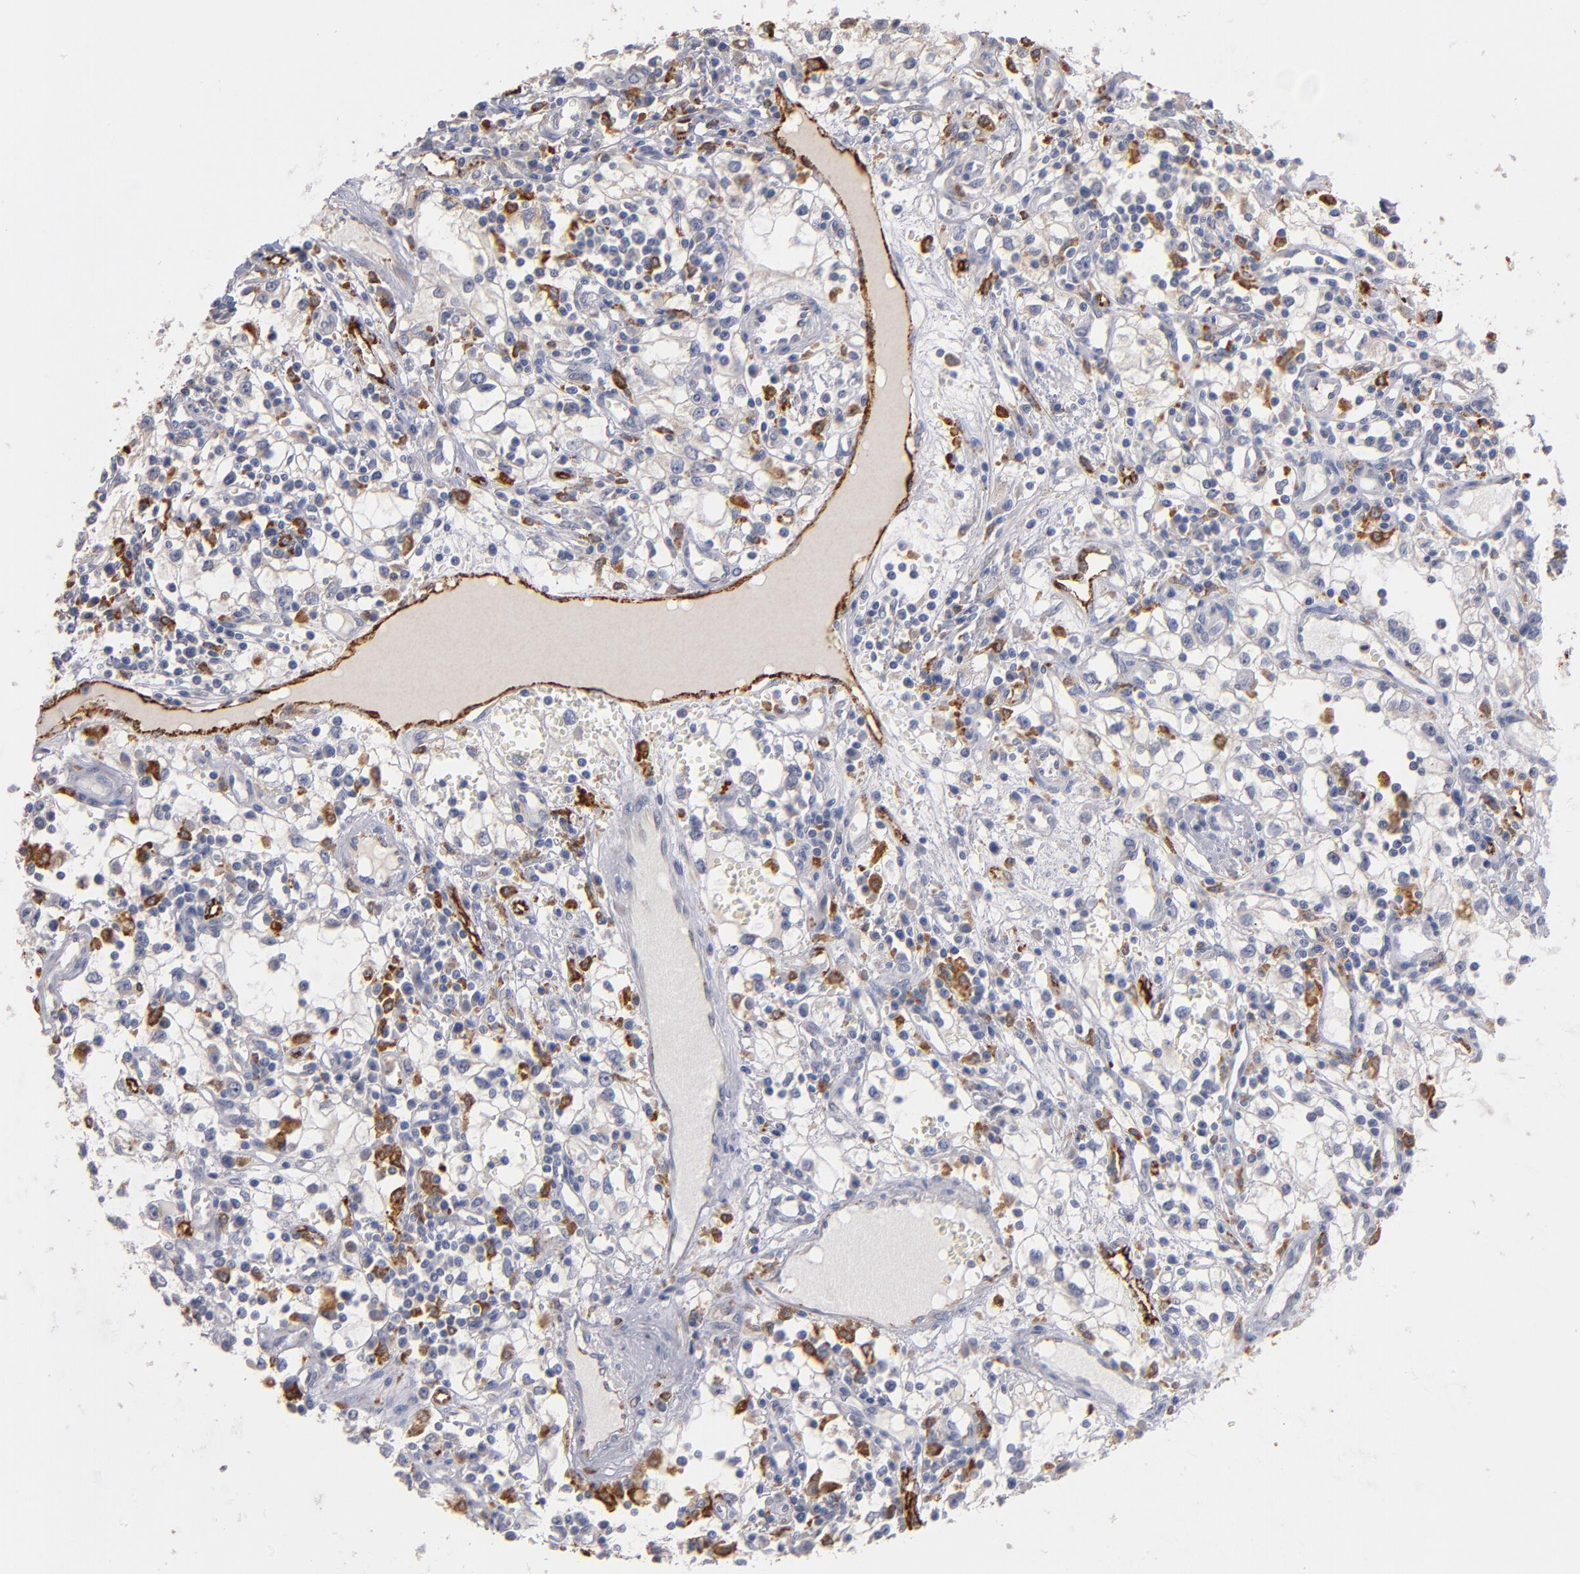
{"staining": {"intensity": "weak", "quantity": "<25%", "location": "cytoplasmic/membranous"}, "tissue": "renal cancer", "cell_type": "Tumor cells", "image_type": "cancer", "snomed": [{"axis": "morphology", "description": "Adenocarcinoma, NOS"}, {"axis": "topography", "description": "Kidney"}], "caption": "Immunohistochemistry (IHC) micrograph of neoplastic tissue: renal cancer stained with DAB (3,3'-diaminobenzidine) reveals no significant protein expression in tumor cells.", "gene": "SELP", "patient": {"sex": "male", "age": 82}}